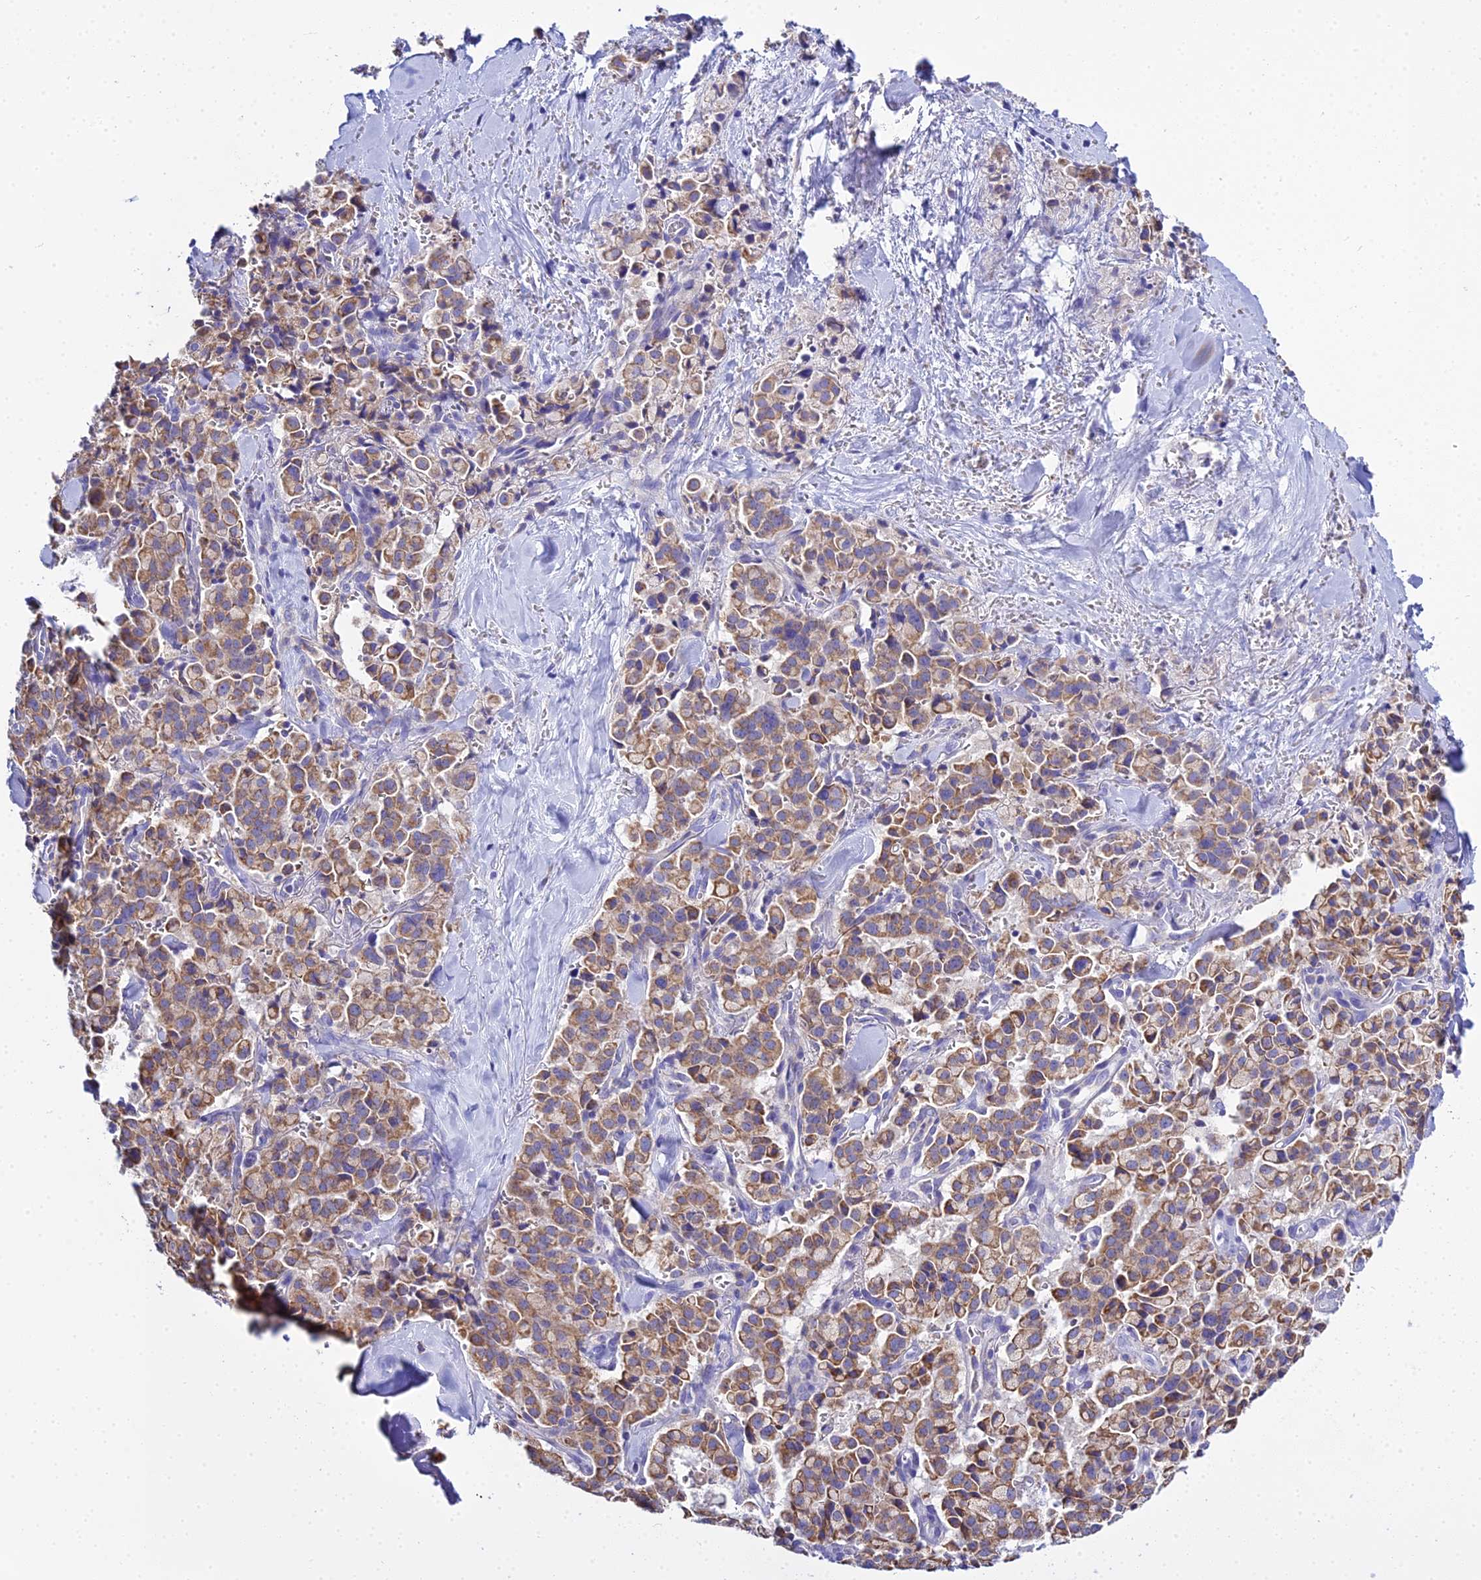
{"staining": {"intensity": "moderate", "quantity": ">75%", "location": "cytoplasmic/membranous"}, "tissue": "pancreatic cancer", "cell_type": "Tumor cells", "image_type": "cancer", "snomed": [{"axis": "morphology", "description": "Adenocarcinoma, NOS"}, {"axis": "topography", "description": "Pancreas"}], "caption": "Immunohistochemistry (IHC) (DAB (3,3'-diaminobenzidine)) staining of pancreatic cancer (adenocarcinoma) reveals moderate cytoplasmic/membranous protein positivity in approximately >75% of tumor cells.", "gene": "TYW5", "patient": {"sex": "male", "age": 65}}